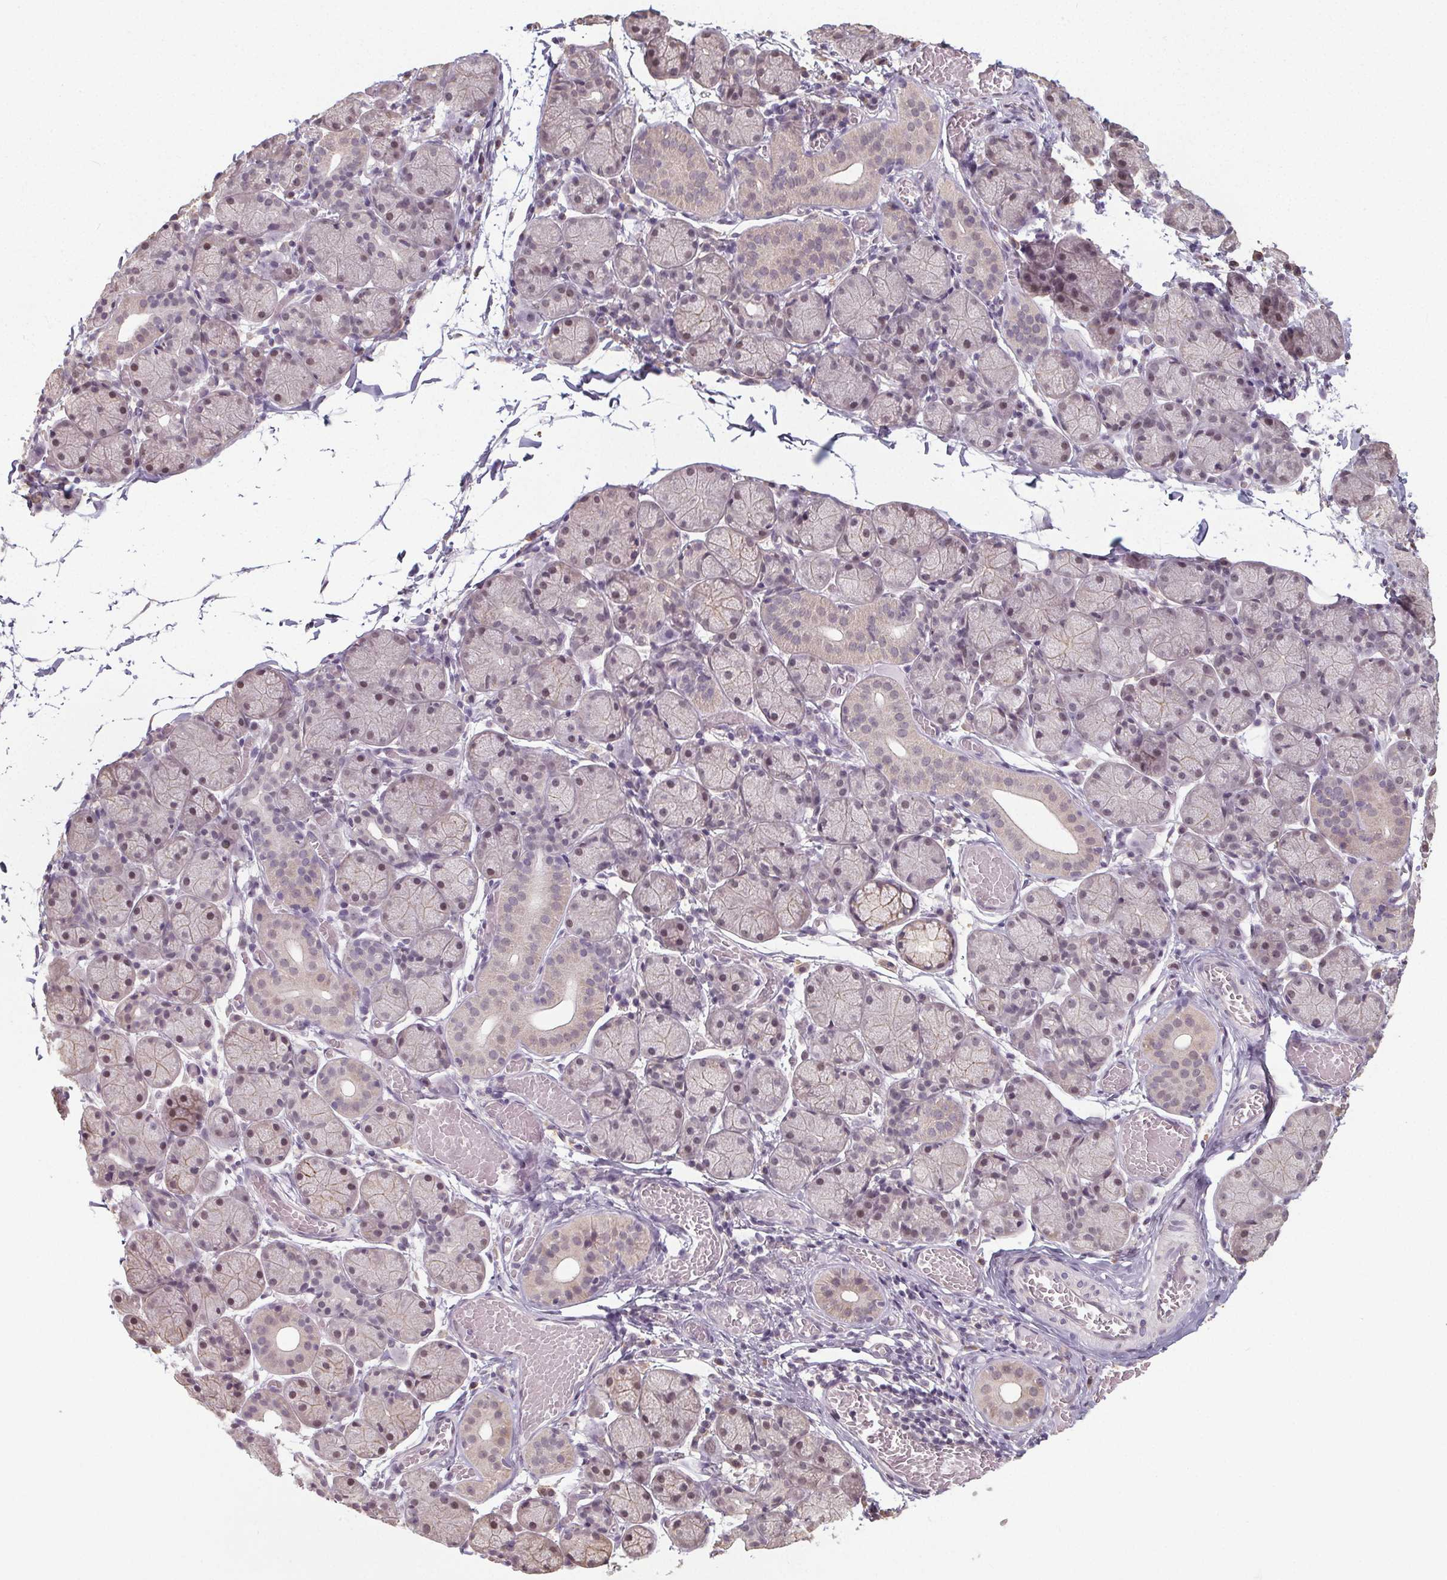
{"staining": {"intensity": "moderate", "quantity": "<25%", "location": "cytoplasmic/membranous"}, "tissue": "salivary gland", "cell_type": "Glandular cells", "image_type": "normal", "snomed": [{"axis": "morphology", "description": "Normal tissue, NOS"}, {"axis": "topography", "description": "Salivary gland"}], "caption": "High-power microscopy captured an immunohistochemistry (IHC) histopathology image of unremarkable salivary gland, revealing moderate cytoplasmic/membranous staining in approximately <25% of glandular cells.", "gene": "SLC26A2", "patient": {"sex": "female", "age": 24}}